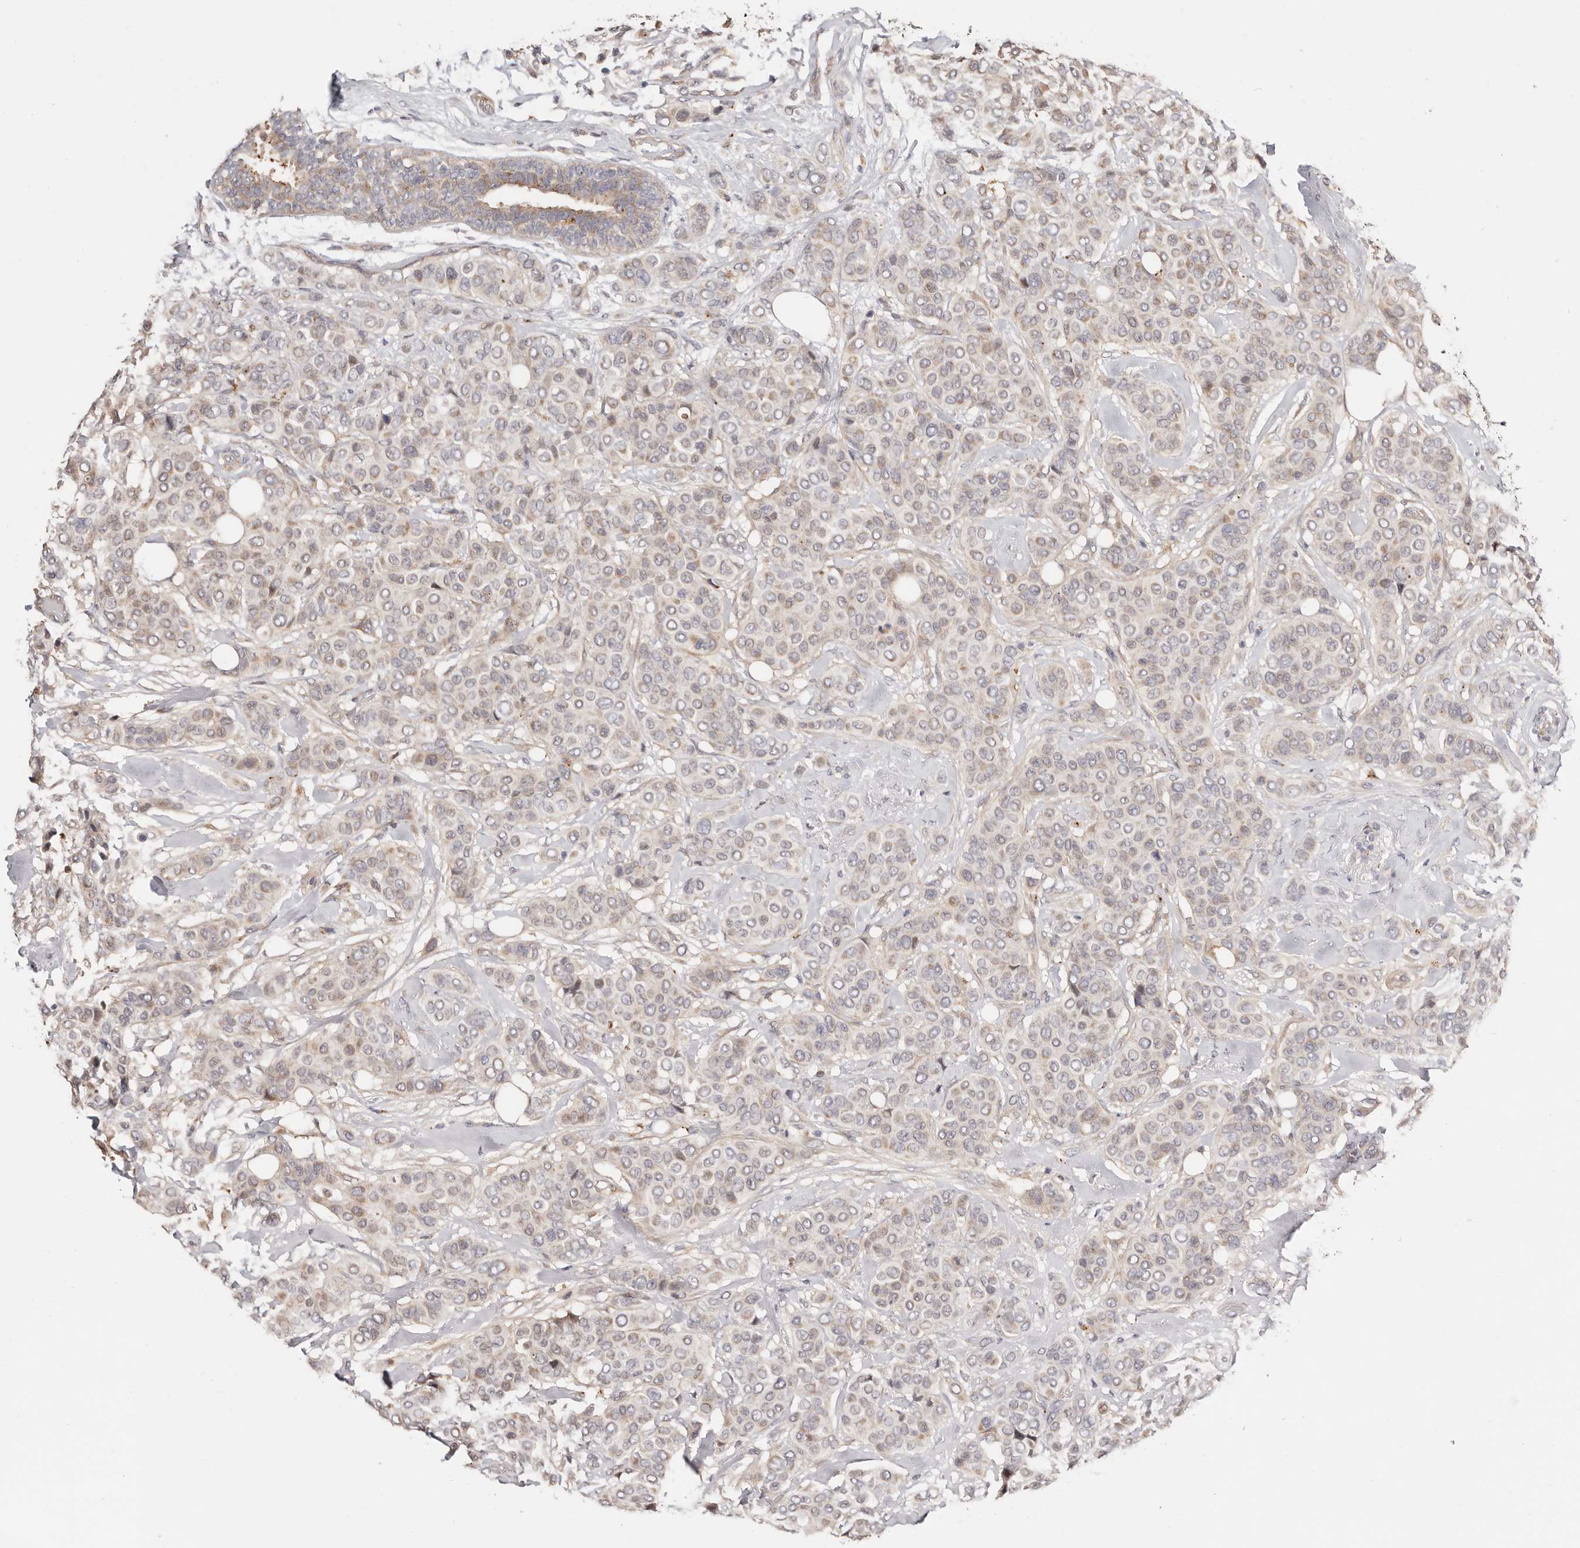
{"staining": {"intensity": "weak", "quantity": "25%-75%", "location": "cytoplasmic/membranous"}, "tissue": "breast cancer", "cell_type": "Tumor cells", "image_type": "cancer", "snomed": [{"axis": "morphology", "description": "Lobular carcinoma"}, {"axis": "topography", "description": "Breast"}], "caption": "A micrograph showing weak cytoplasmic/membranous expression in approximately 25%-75% of tumor cells in lobular carcinoma (breast), as visualized by brown immunohistochemical staining.", "gene": "USP33", "patient": {"sex": "female", "age": 51}}